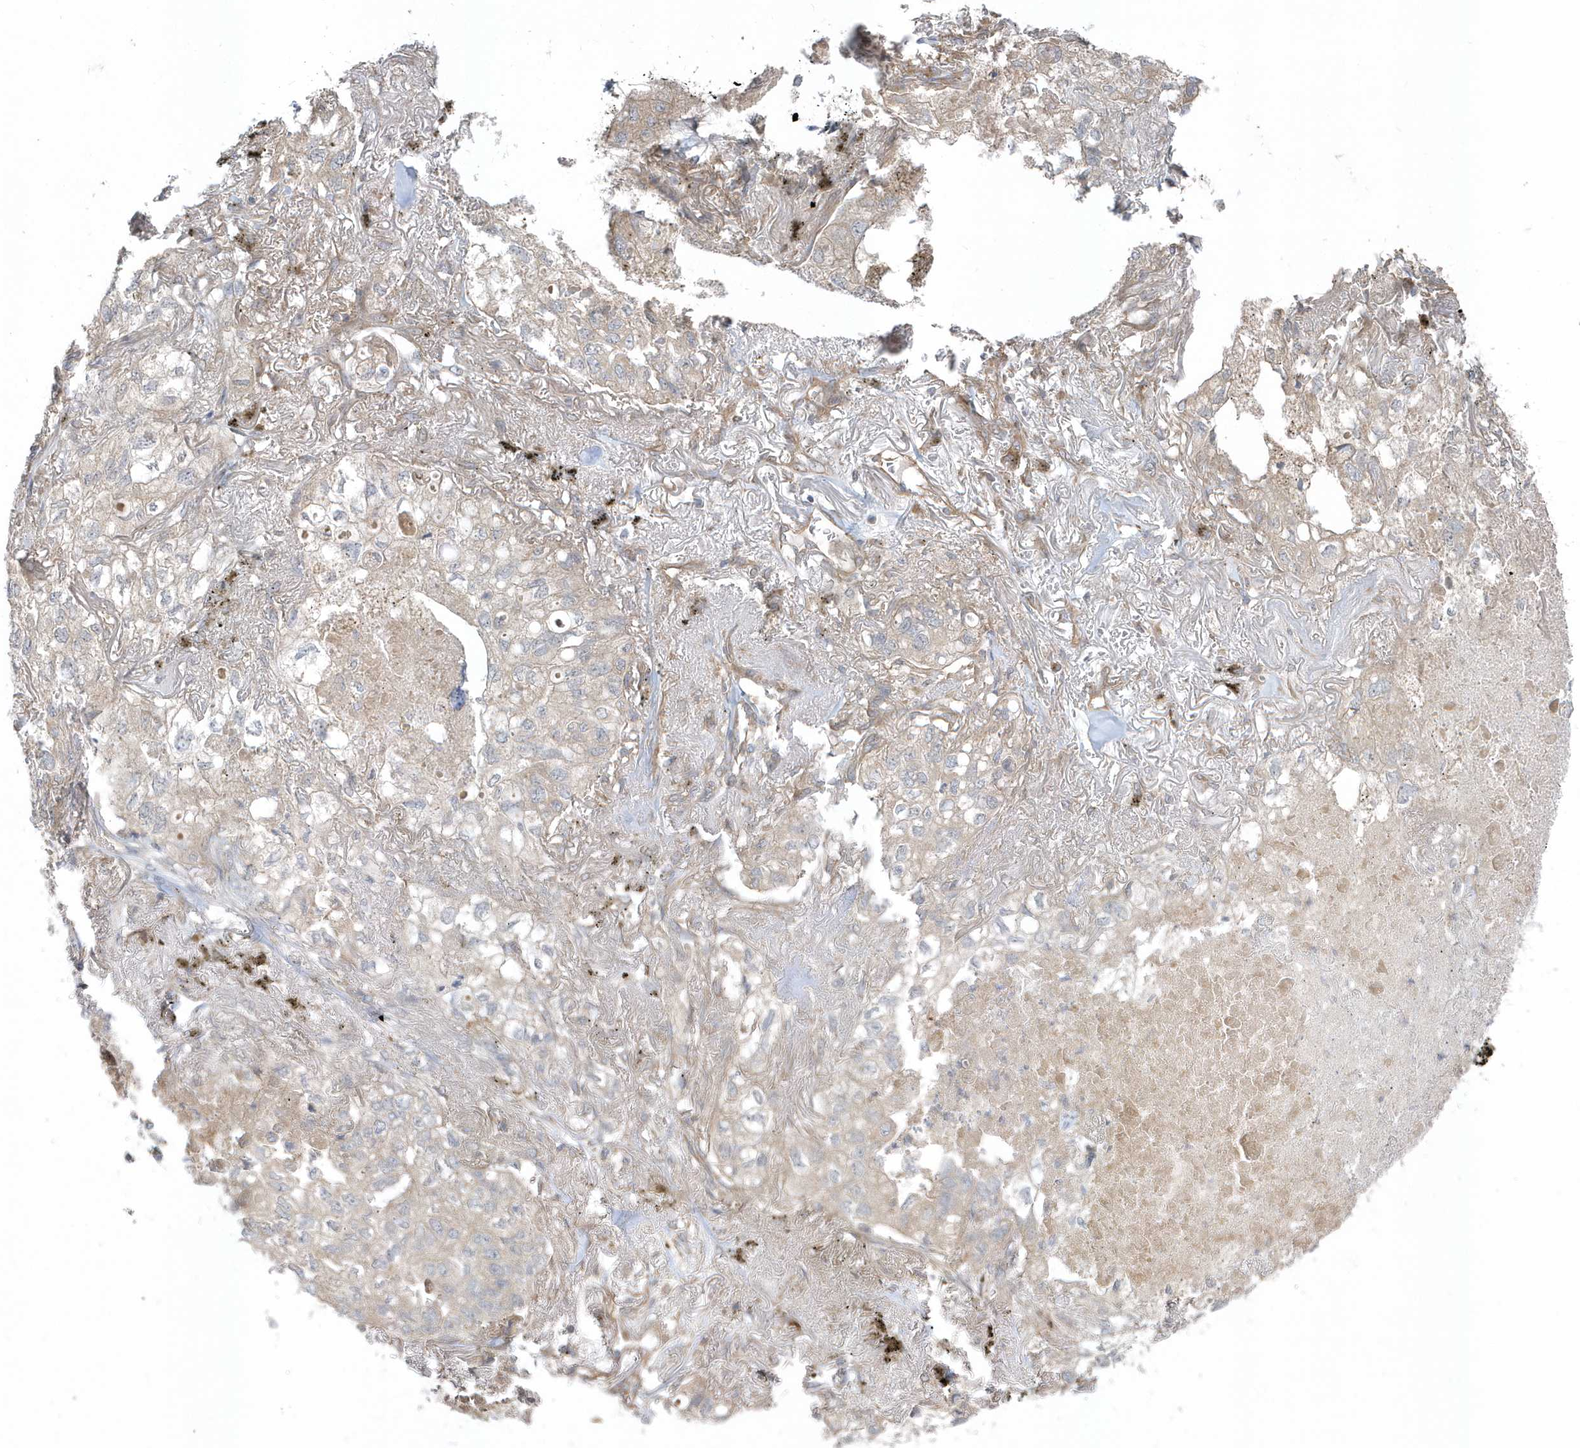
{"staining": {"intensity": "negative", "quantity": "none", "location": "none"}, "tissue": "lung cancer", "cell_type": "Tumor cells", "image_type": "cancer", "snomed": [{"axis": "morphology", "description": "Adenocarcinoma, NOS"}, {"axis": "topography", "description": "Lung"}], "caption": "Immunohistochemistry micrograph of neoplastic tissue: human lung adenocarcinoma stained with DAB (3,3'-diaminobenzidine) demonstrates no significant protein expression in tumor cells.", "gene": "ACTR1A", "patient": {"sex": "male", "age": 65}}